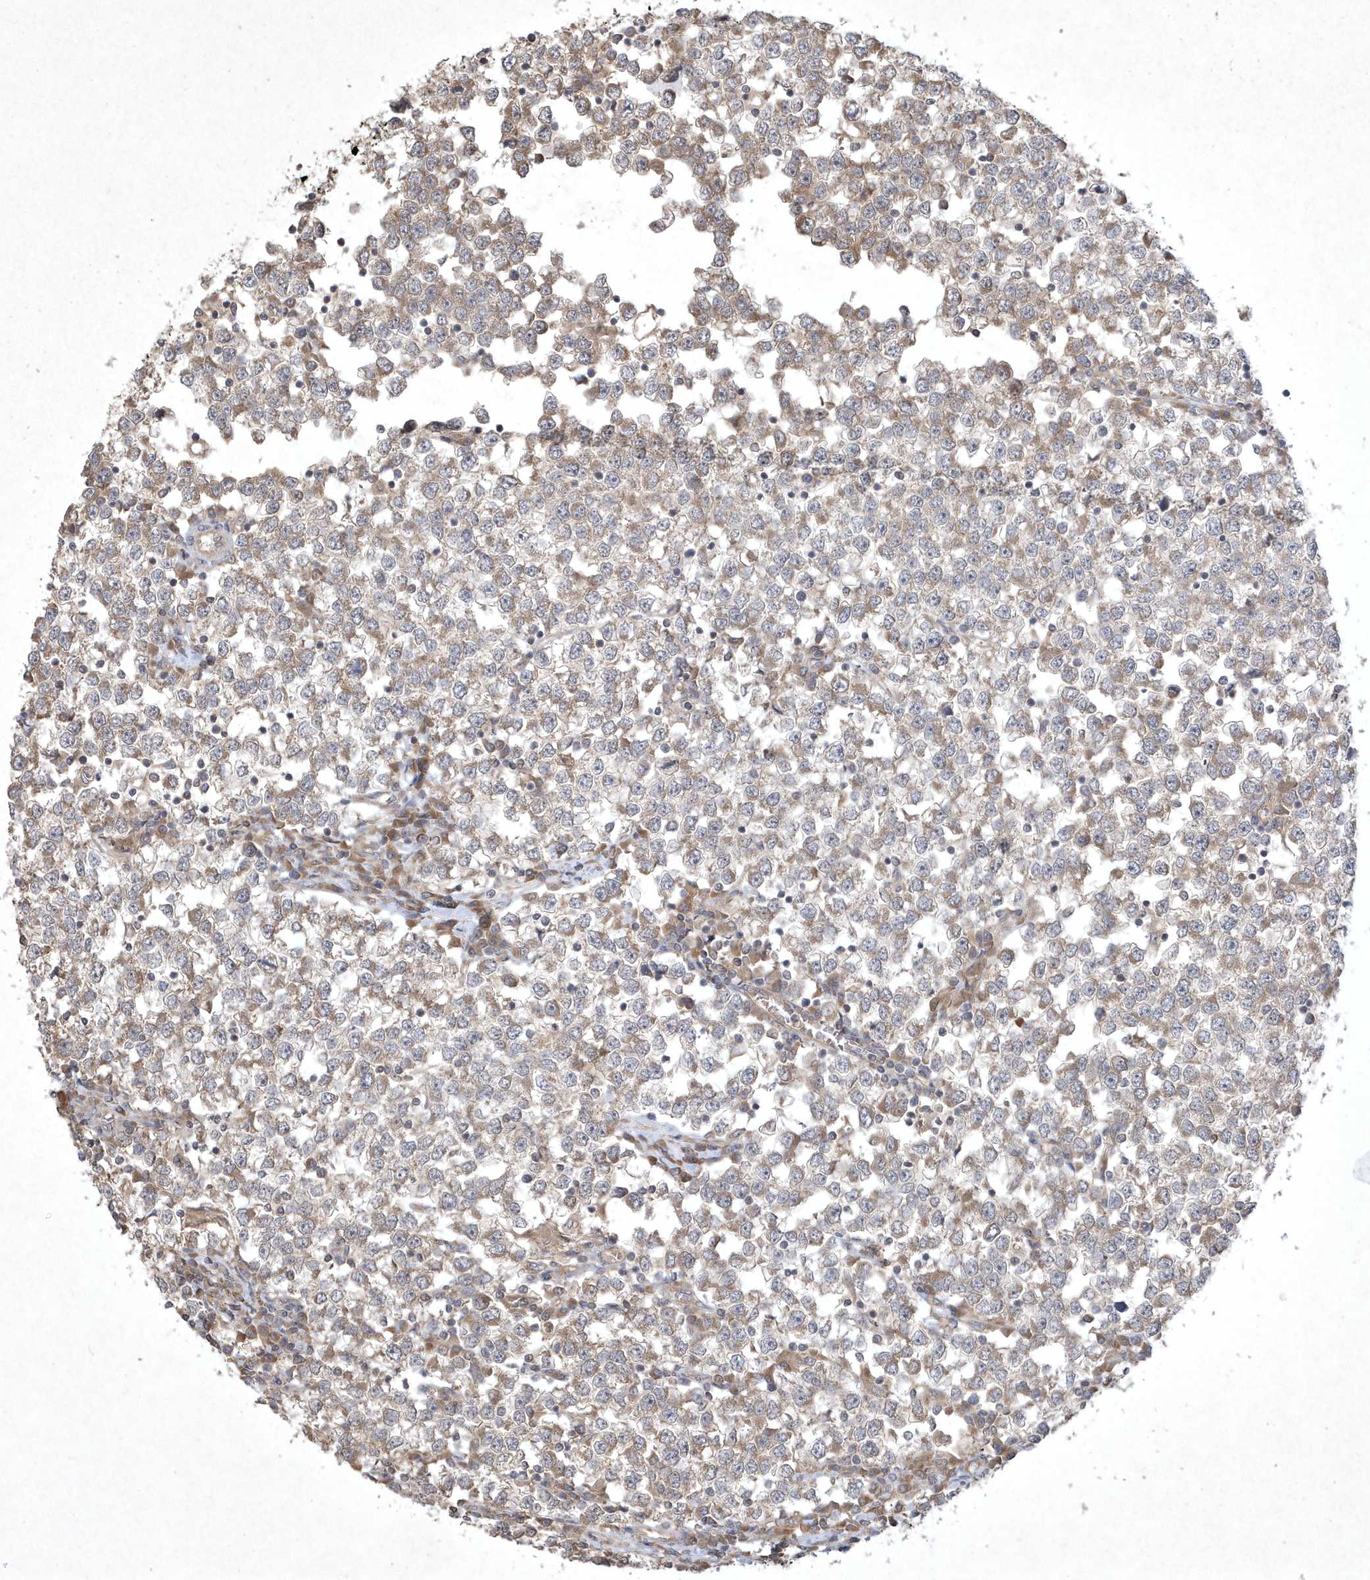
{"staining": {"intensity": "weak", "quantity": "25%-75%", "location": "cytoplasmic/membranous"}, "tissue": "testis cancer", "cell_type": "Tumor cells", "image_type": "cancer", "snomed": [{"axis": "morphology", "description": "Seminoma, NOS"}, {"axis": "topography", "description": "Testis"}], "caption": "A histopathology image of seminoma (testis) stained for a protein reveals weak cytoplasmic/membranous brown staining in tumor cells.", "gene": "AKR7A2", "patient": {"sex": "male", "age": 65}}